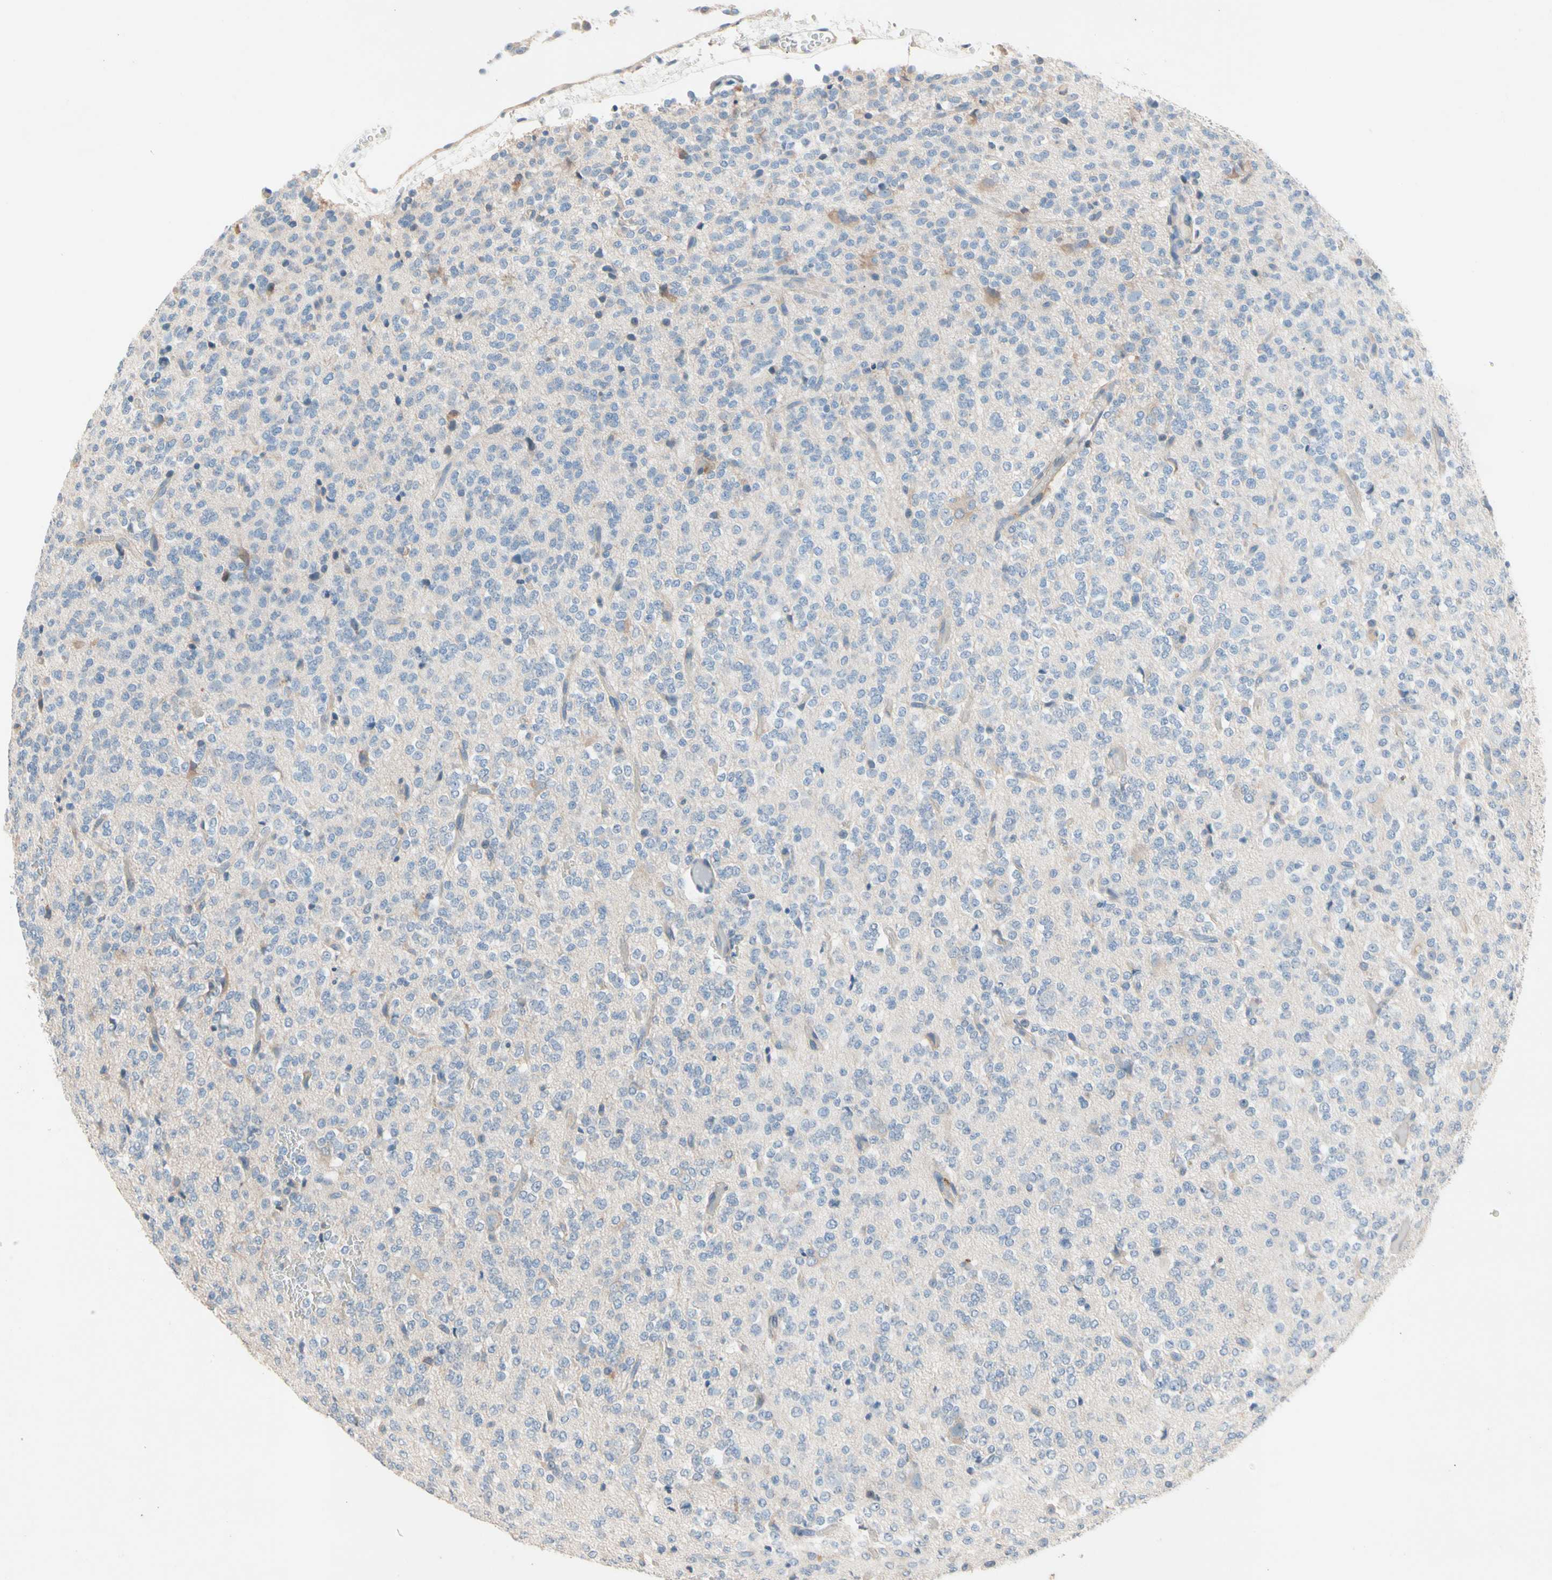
{"staining": {"intensity": "negative", "quantity": "none", "location": "none"}, "tissue": "glioma", "cell_type": "Tumor cells", "image_type": "cancer", "snomed": [{"axis": "morphology", "description": "Glioma, malignant, Low grade"}, {"axis": "topography", "description": "Brain"}], "caption": "Glioma stained for a protein using IHC shows no positivity tumor cells.", "gene": "PRDX4", "patient": {"sex": "male", "age": 38}}